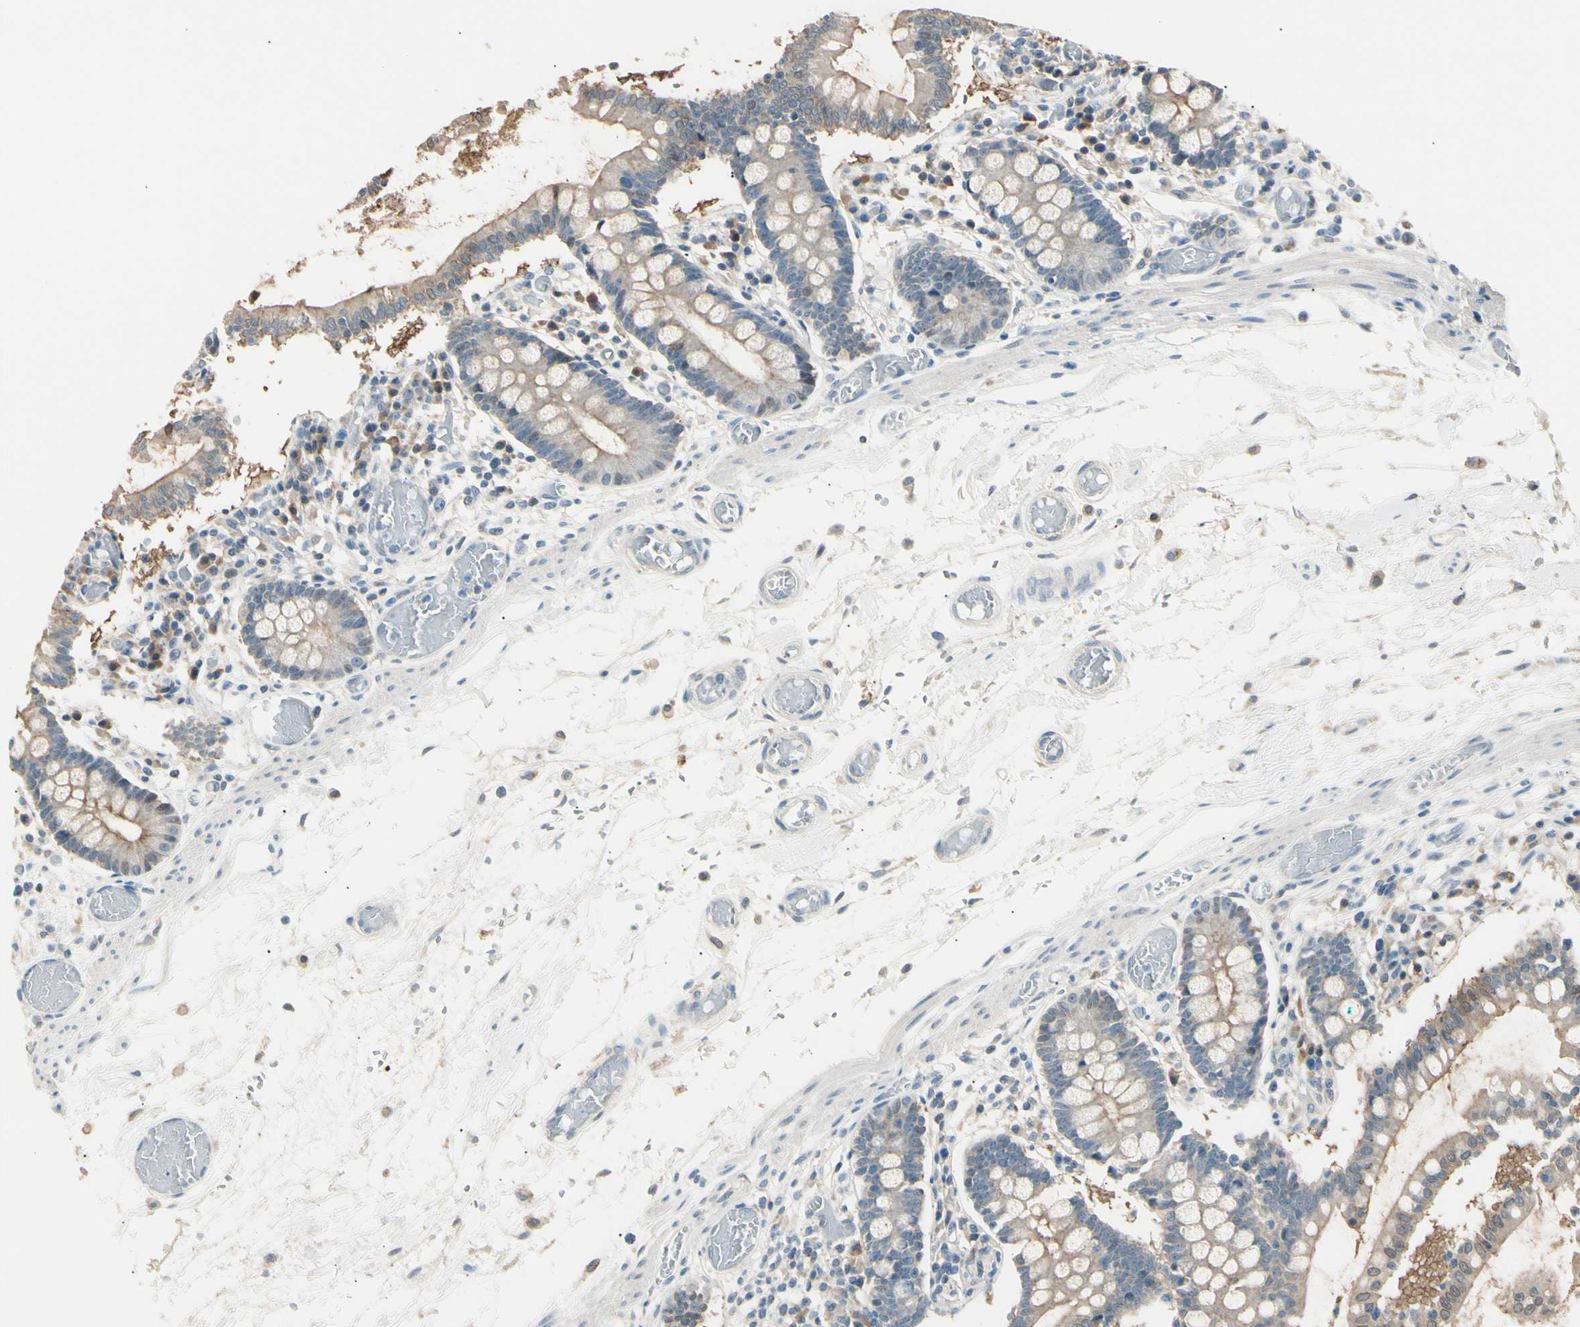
{"staining": {"intensity": "weak", "quantity": "25%-75%", "location": "cytoplasmic/membranous"}, "tissue": "small intestine", "cell_type": "Glandular cells", "image_type": "normal", "snomed": [{"axis": "morphology", "description": "Normal tissue, NOS"}, {"axis": "topography", "description": "Small intestine"}], "caption": "Small intestine was stained to show a protein in brown. There is low levels of weak cytoplasmic/membranous positivity in approximately 25%-75% of glandular cells. (DAB IHC with brightfield microscopy, high magnification).", "gene": "LHPP", "patient": {"sex": "female", "age": 61}}